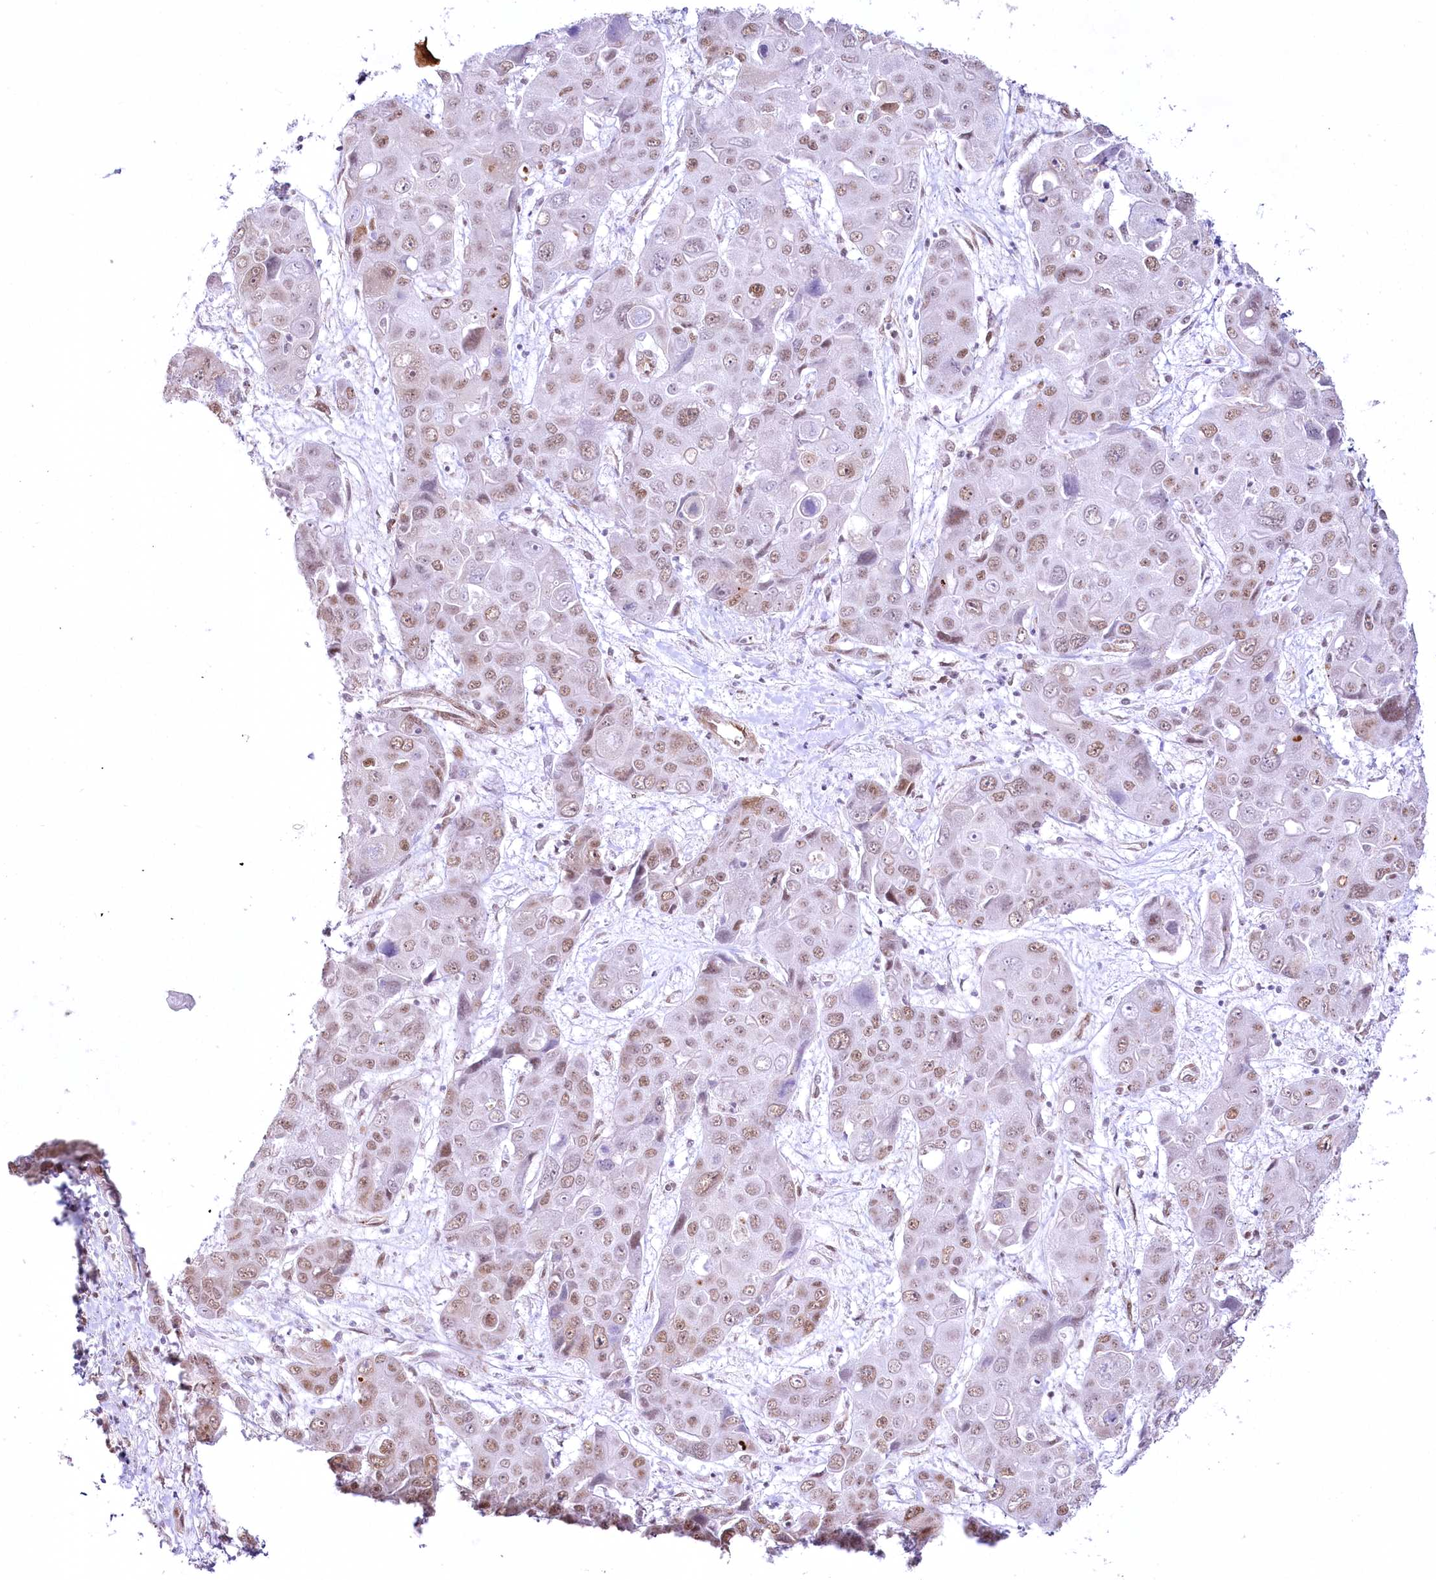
{"staining": {"intensity": "moderate", "quantity": "25%-75%", "location": "nuclear"}, "tissue": "liver cancer", "cell_type": "Tumor cells", "image_type": "cancer", "snomed": [{"axis": "morphology", "description": "Cholangiocarcinoma"}, {"axis": "topography", "description": "Liver"}], "caption": "An immunohistochemistry histopathology image of neoplastic tissue is shown. Protein staining in brown highlights moderate nuclear positivity in liver cholangiocarcinoma within tumor cells. (Stains: DAB in brown, nuclei in blue, Microscopy: brightfield microscopy at high magnification).", "gene": "YBX3", "patient": {"sex": "male", "age": 67}}